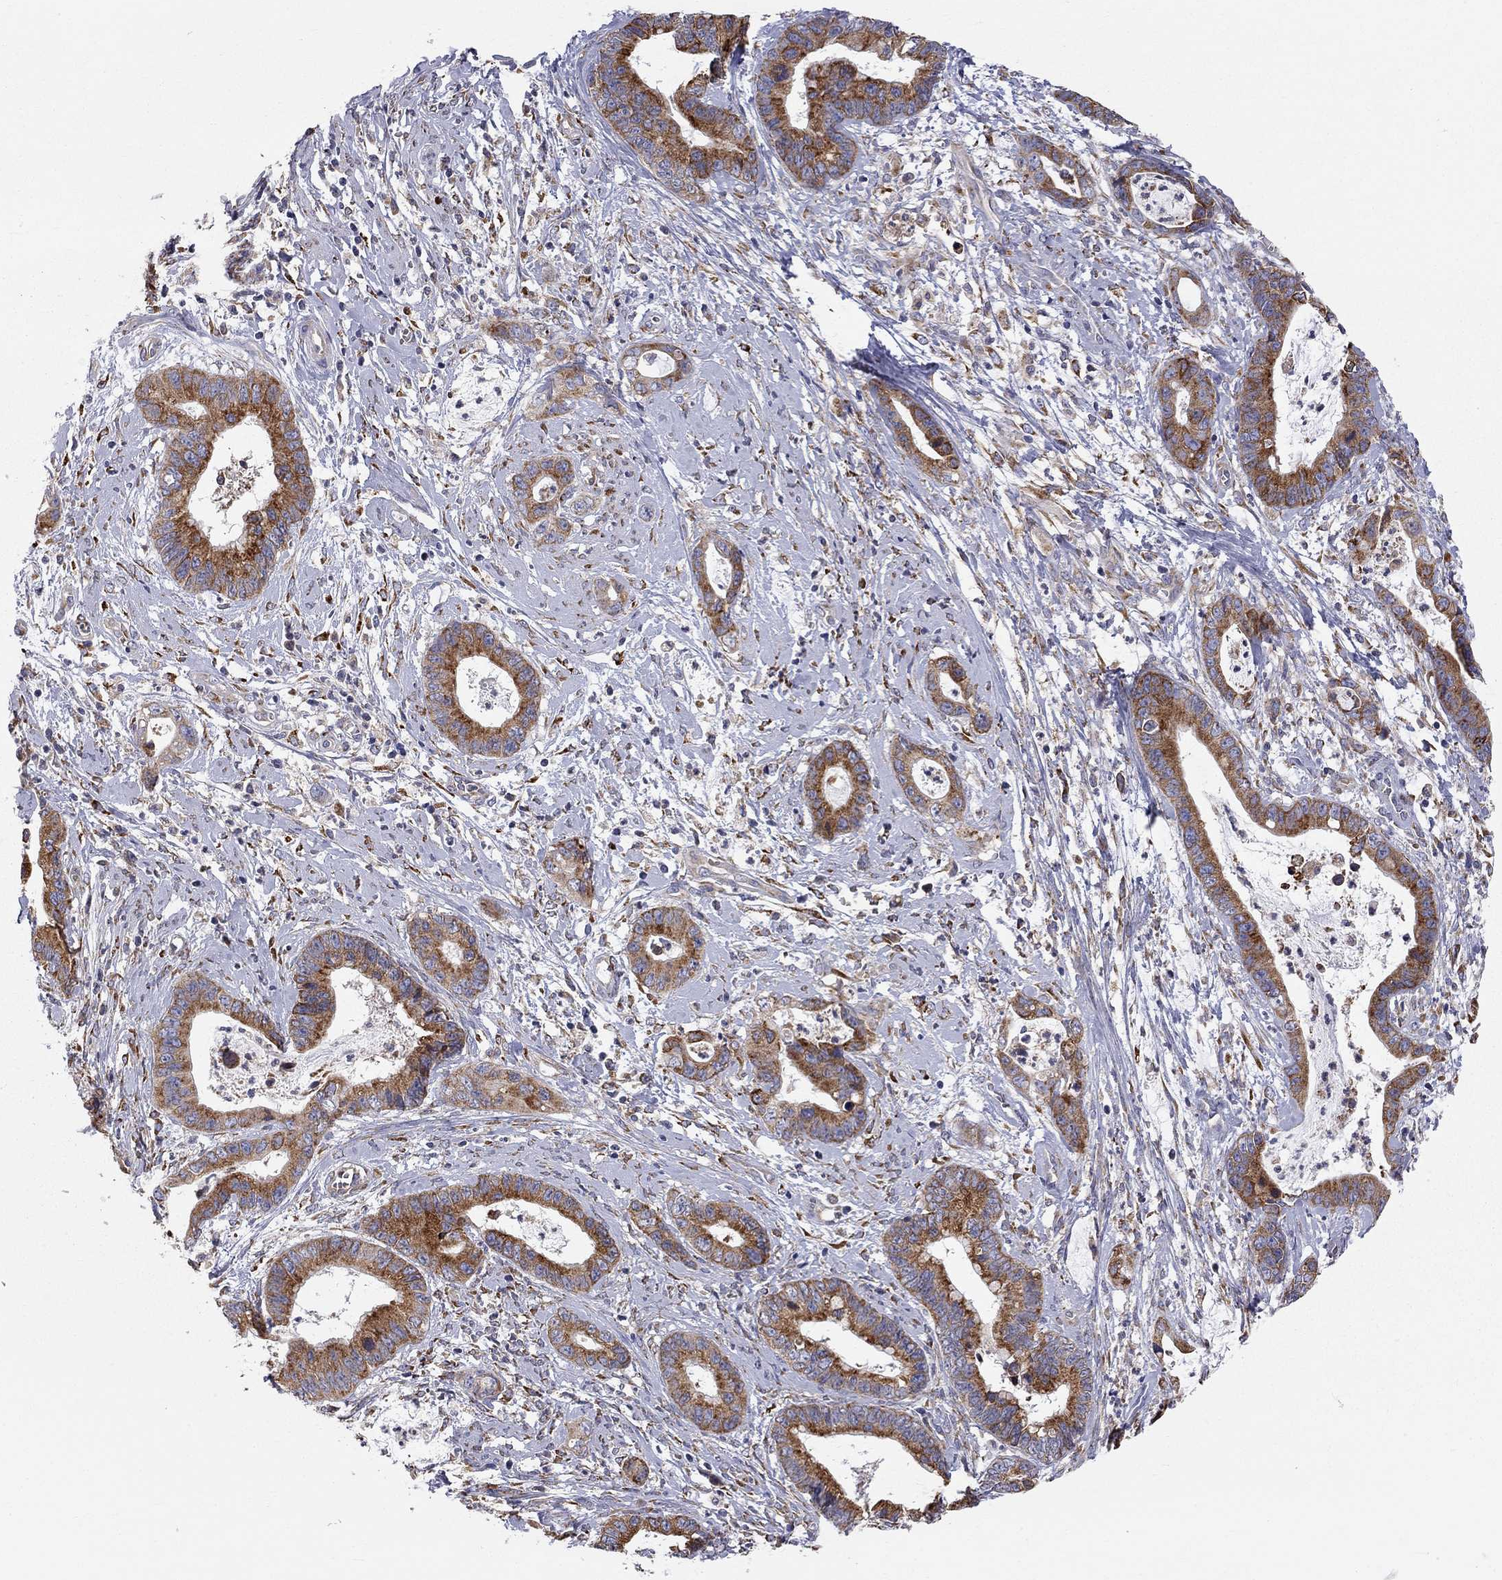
{"staining": {"intensity": "strong", "quantity": "25%-75%", "location": "cytoplasmic/membranous"}, "tissue": "cervical cancer", "cell_type": "Tumor cells", "image_type": "cancer", "snomed": [{"axis": "morphology", "description": "Adenocarcinoma, NOS"}, {"axis": "topography", "description": "Cervix"}], "caption": "Immunohistochemical staining of human cervical adenocarcinoma exhibits strong cytoplasmic/membranous protein expression in approximately 25%-75% of tumor cells.", "gene": "CASTOR1", "patient": {"sex": "female", "age": 44}}